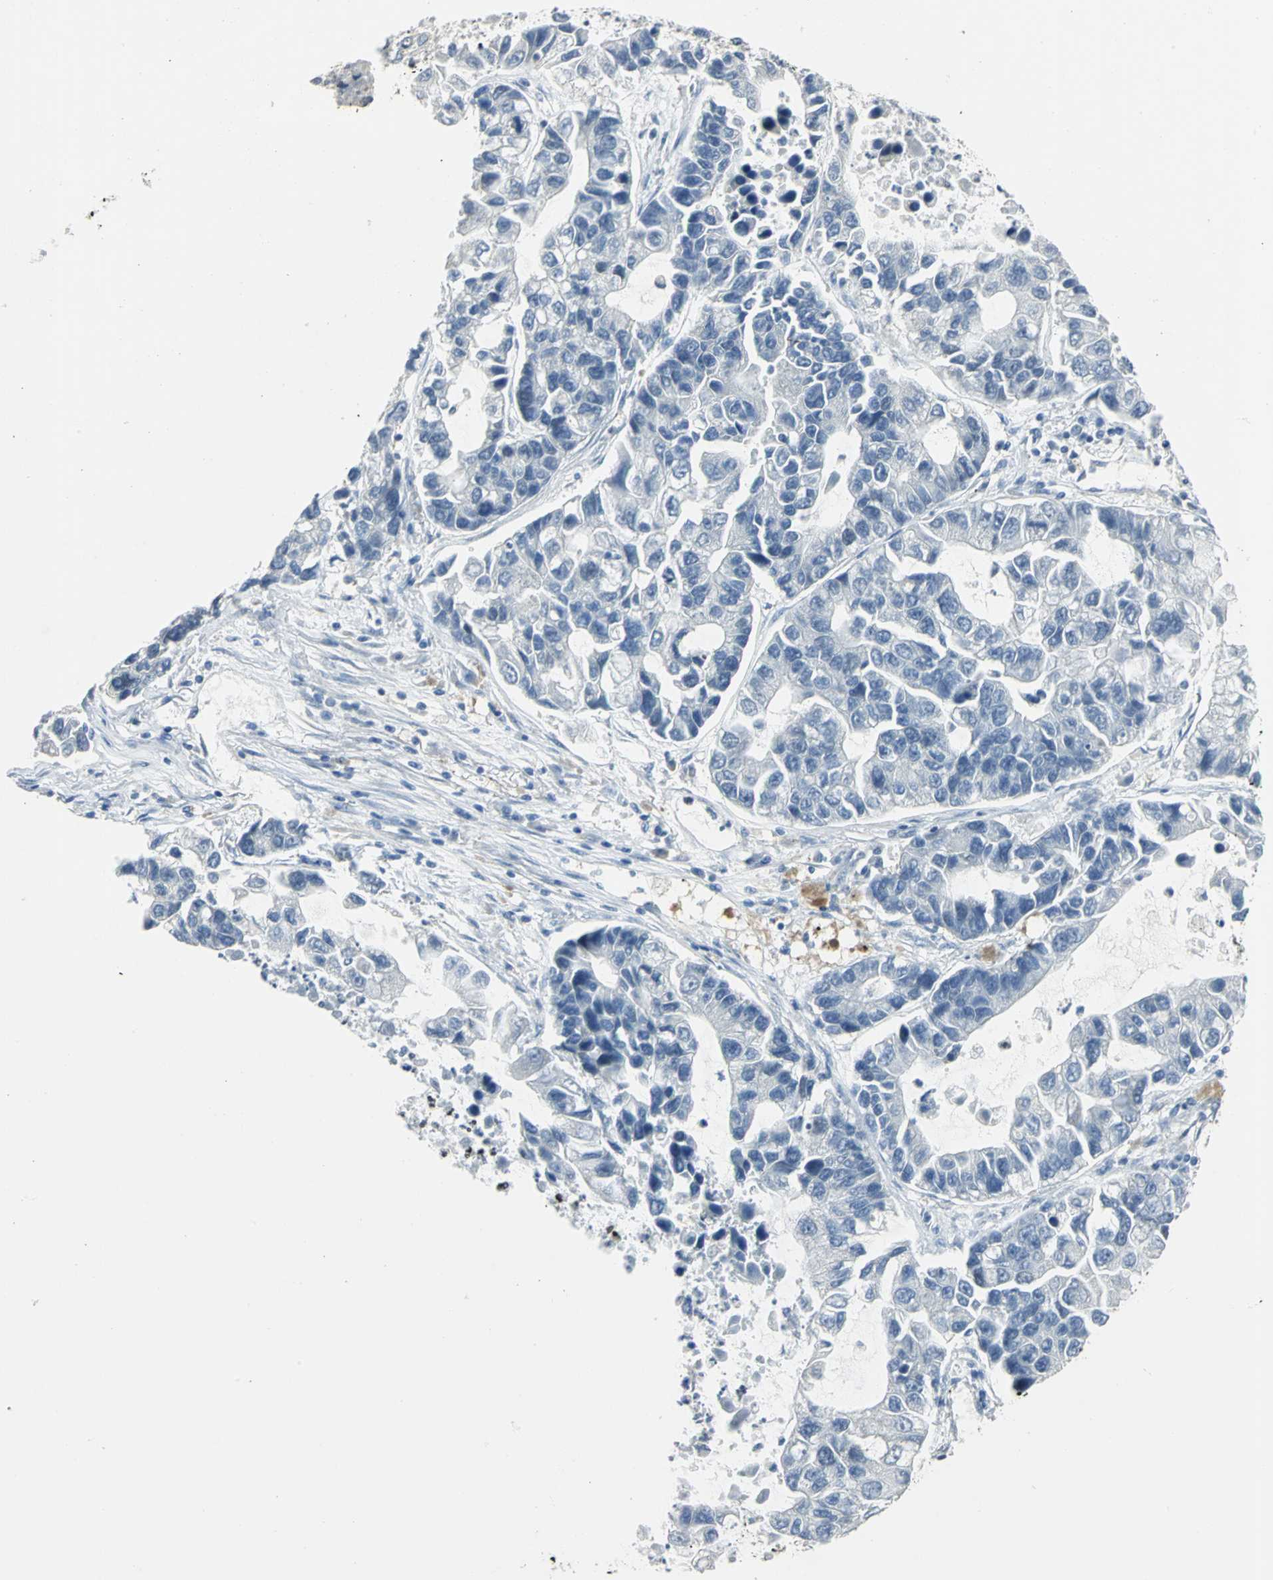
{"staining": {"intensity": "negative", "quantity": "none", "location": "none"}, "tissue": "lung cancer", "cell_type": "Tumor cells", "image_type": "cancer", "snomed": [{"axis": "morphology", "description": "Adenocarcinoma, NOS"}, {"axis": "topography", "description": "Lung"}], "caption": "A histopathology image of human adenocarcinoma (lung) is negative for staining in tumor cells.", "gene": "BCL6", "patient": {"sex": "female", "age": 51}}